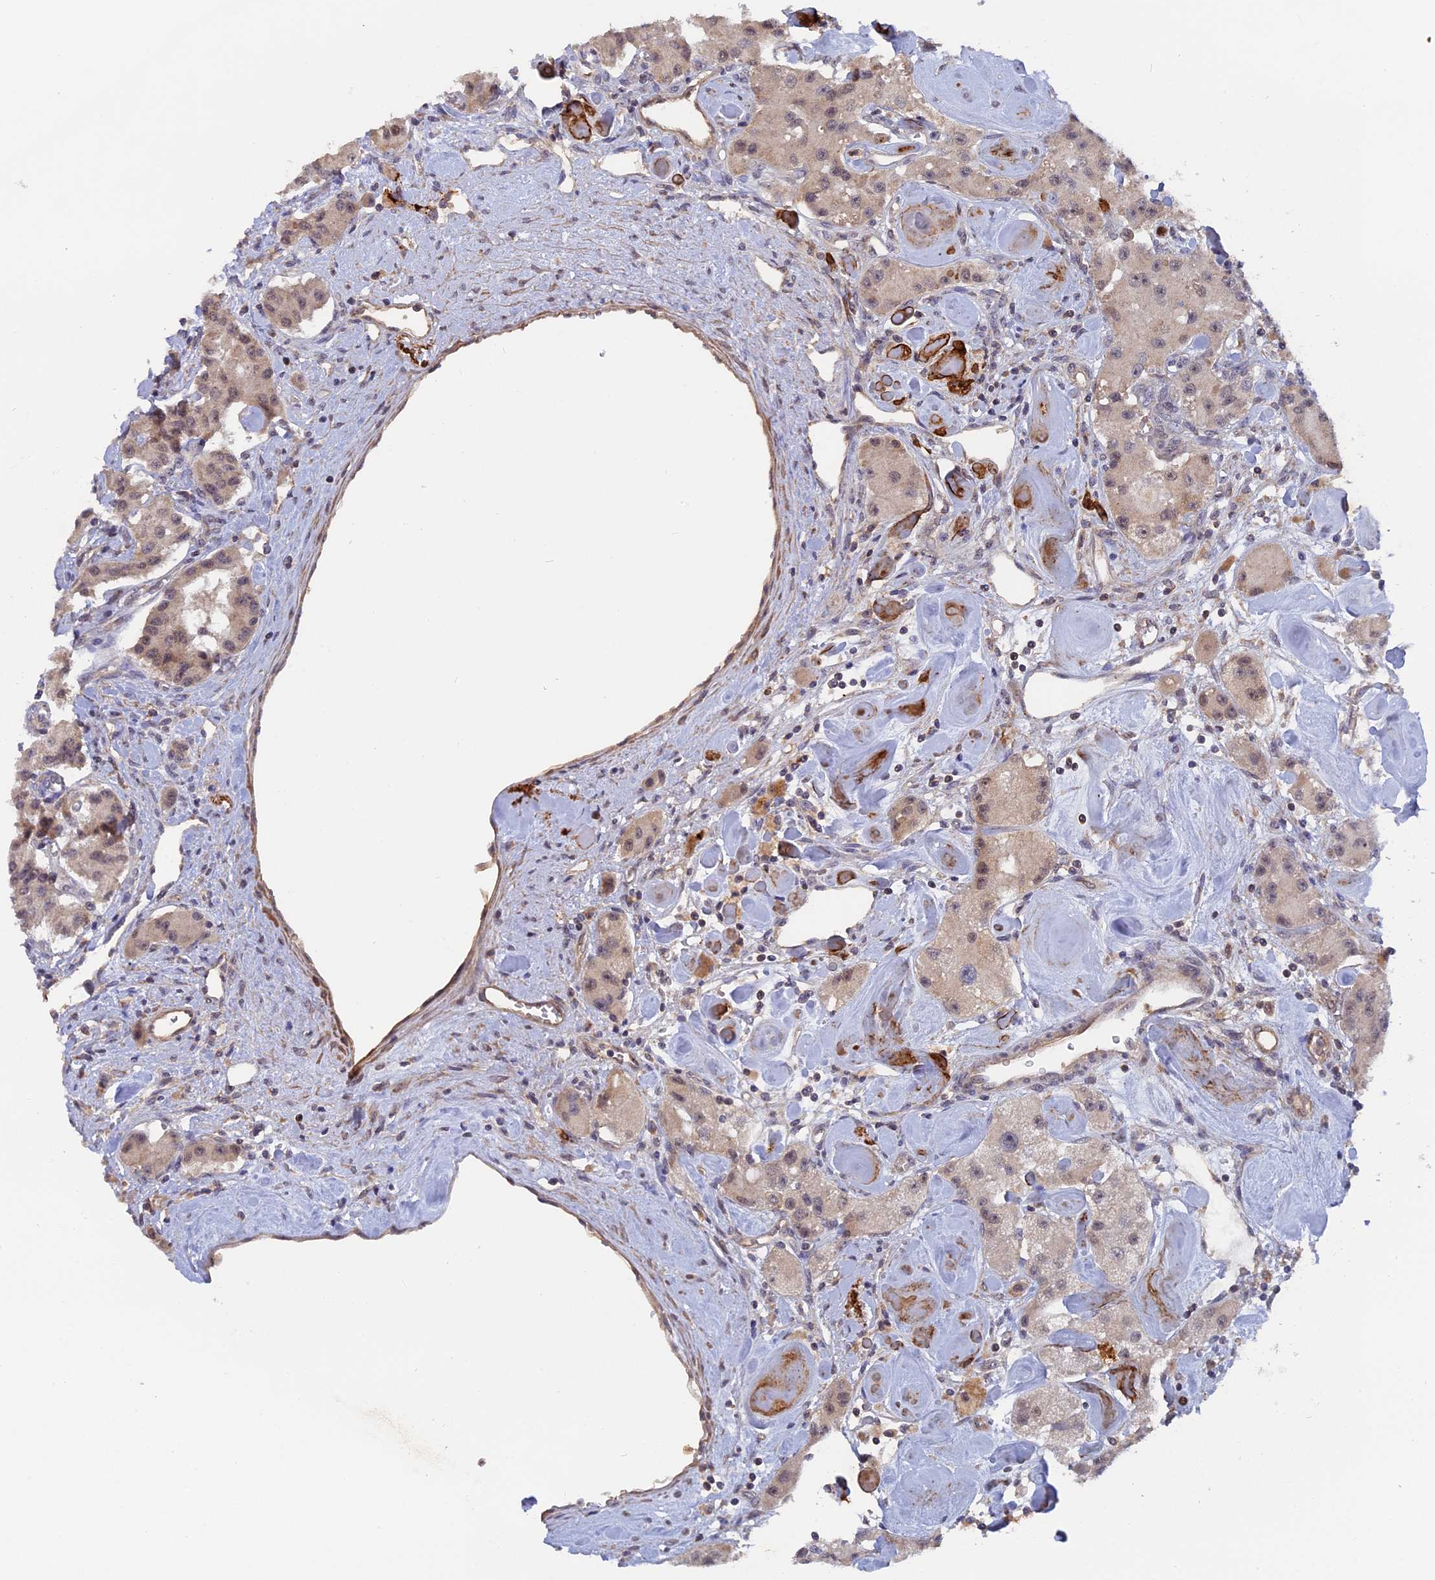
{"staining": {"intensity": "weak", "quantity": "<25%", "location": "nuclear"}, "tissue": "carcinoid", "cell_type": "Tumor cells", "image_type": "cancer", "snomed": [{"axis": "morphology", "description": "Carcinoid, malignant, NOS"}, {"axis": "topography", "description": "Pancreas"}], "caption": "A micrograph of human malignant carcinoid is negative for staining in tumor cells.", "gene": "FAM98C", "patient": {"sex": "male", "age": 41}}